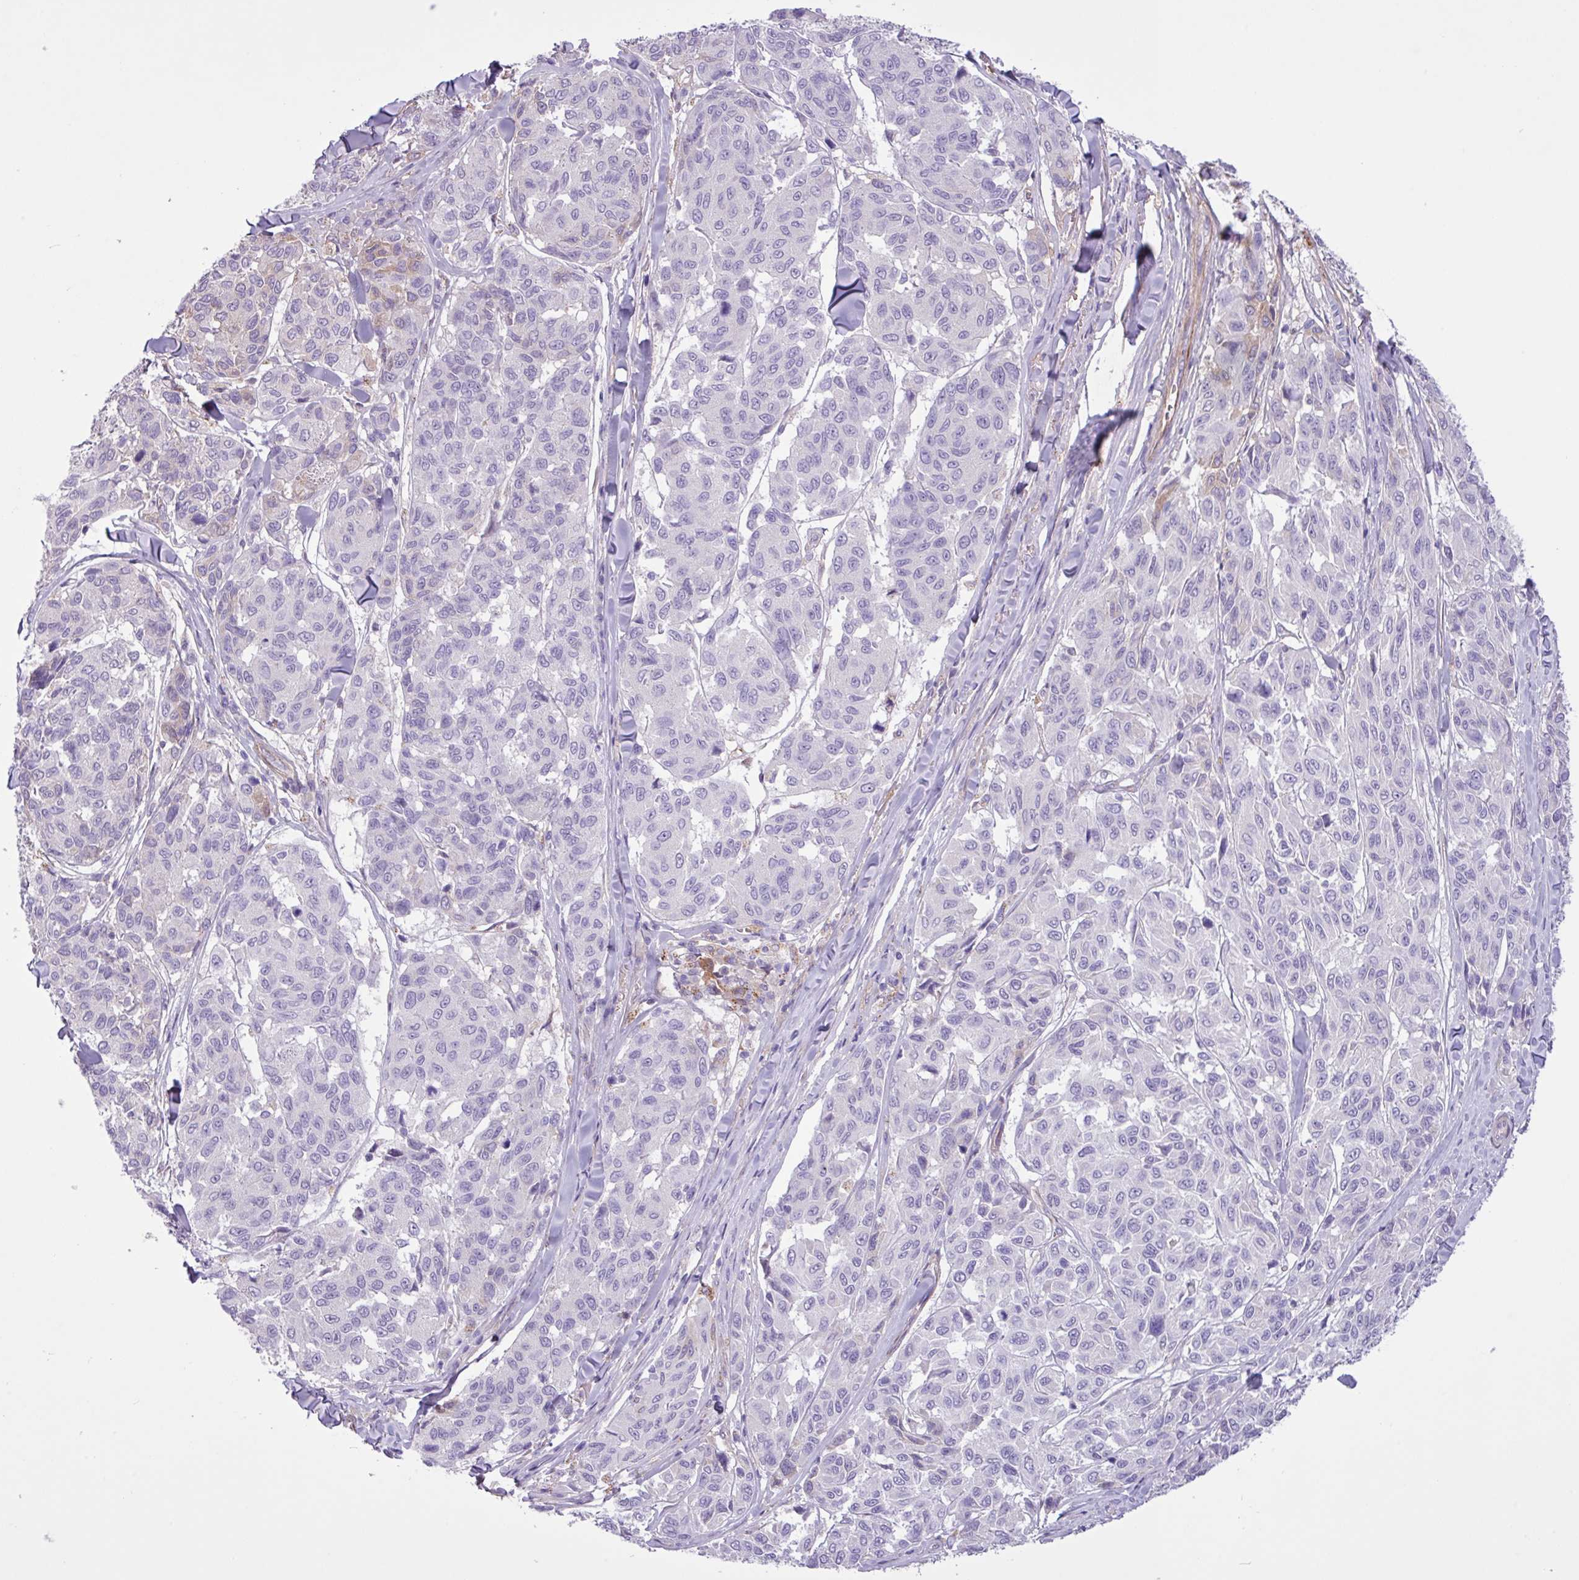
{"staining": {"intensity": "negative", "quantity": "none", "location": "none"}, "tissue": "melanoma", "cell_type": "Tumor cells", "image_type": "cancer", "snomed": [{"axis": "morphology", "description": "Malignant melanoma, NOS"}, {"axis": "topography", "description": "Skin"}], "caption": "Tumor cells show no significant protein staining in melanoma. (Brightfield microscopy of DAB IHC at high magnification).", "gene": "CD248", "patient": {"sex": "female", "age": 66}}